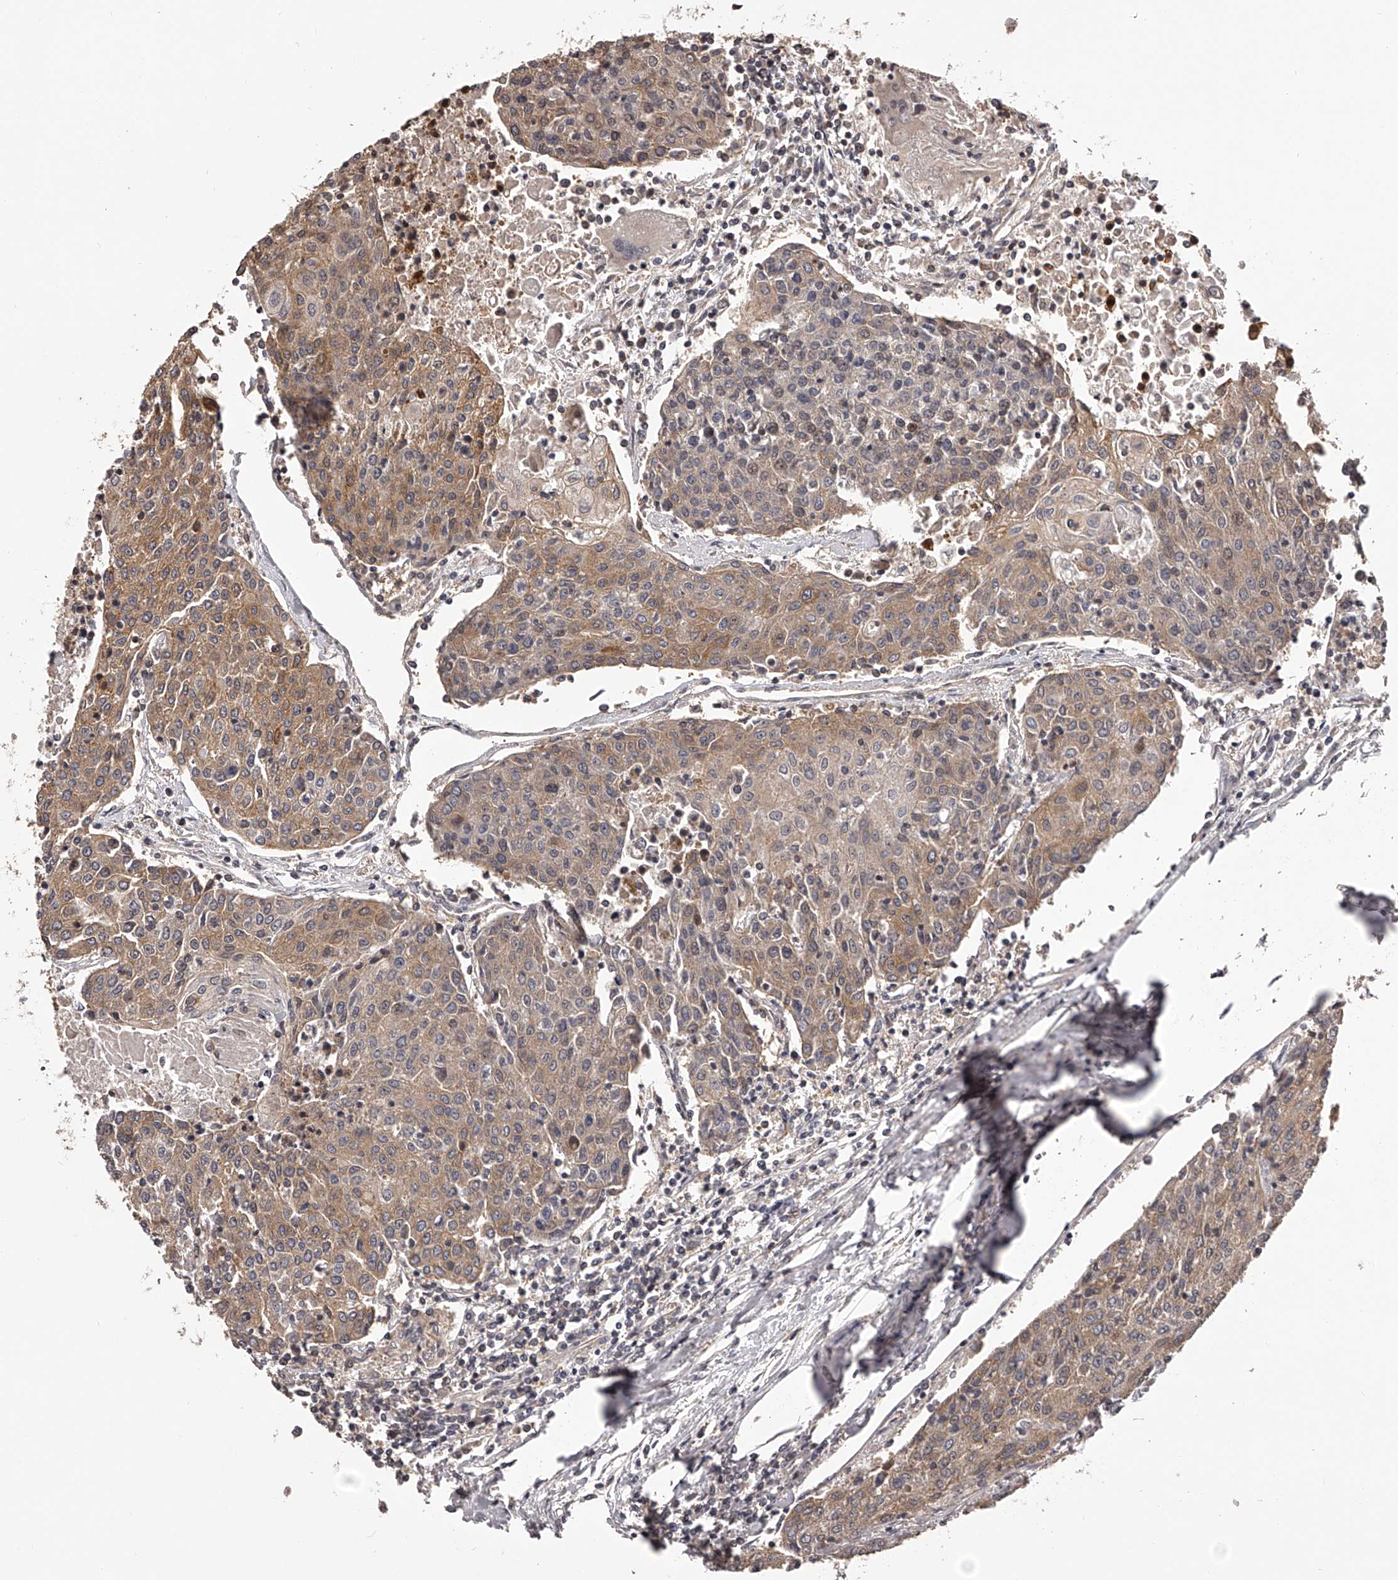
{"staining": {"intensity": "moderate", "quantity": ">75%", "location": "cytoplasmic/membranous"}, "tissue": "urothelial cancer", "cell_type": "Tumor cells", "image_type": "cancer", "snomed": [{"axis": "morphology", "description": "Urothelial carcinoma, High grade"}, {"axis": "topography", "description": "Urinary bladder"}], "caption": "Urothelial cancer stained for a protein reveals moderate cytoplasmic/membranous positivity in tumor cells.", "gene": "PFDN2", "patient": {"sex": "female", "age": 85}}